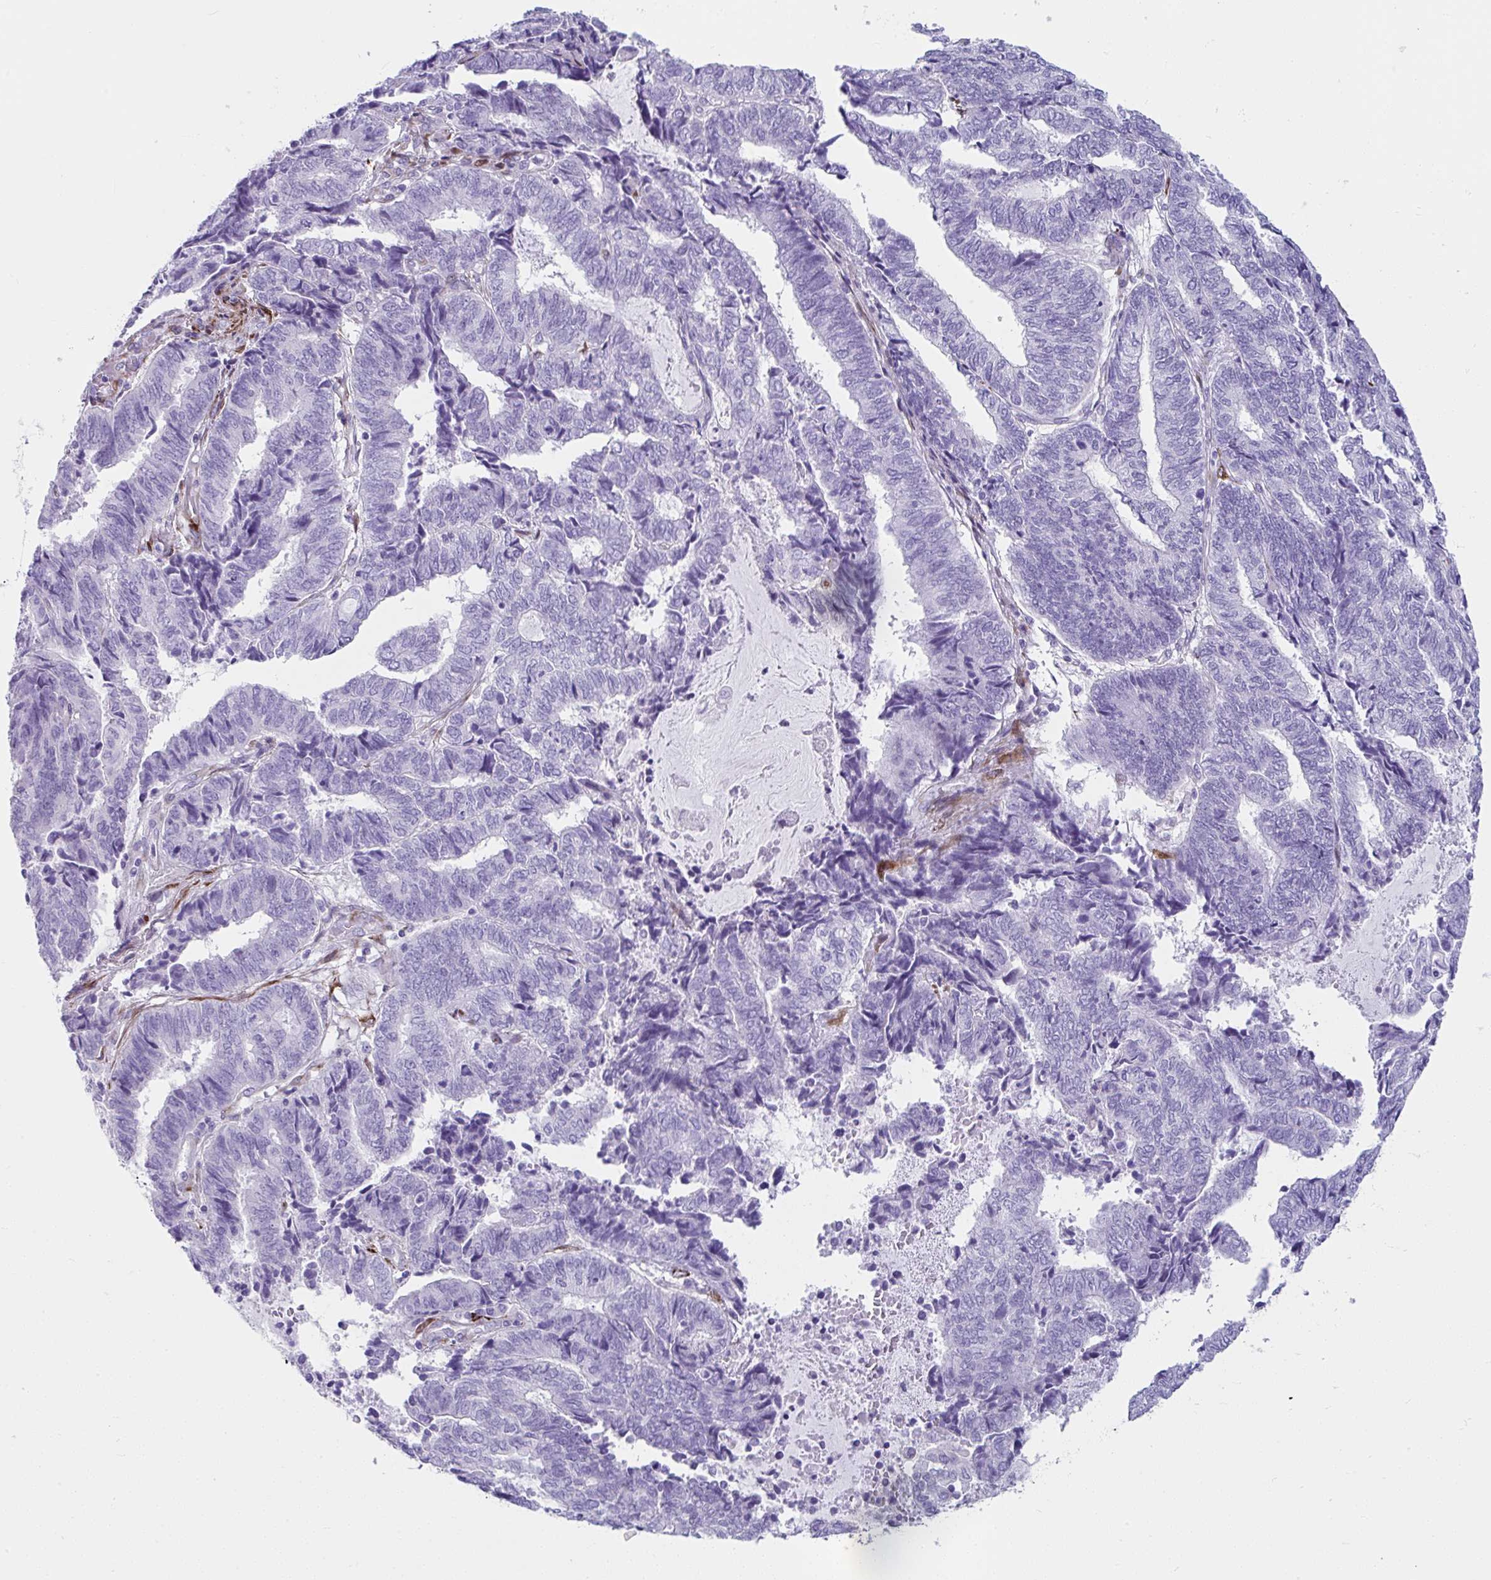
{"staining": {"intensity": "negative", "quantity": "none", "location": "none"}, "tissue": "endometrial cancer", "cell_type": "Tumor cells", "image_type": "cancer", "snomed": [{"axis": "morphology", "description": "Adenocarcinoma, NOS"}, {"axis": "topography", "description": "Uterus"}, {"axis": "topography", "description": "Endometrium"}], "caption": "Immunohistochemistry of human endometrial cancer displays no expression in tumor cells.", "gene": "GRXCR2", "patient": {"sex": "female", "age": 70}}